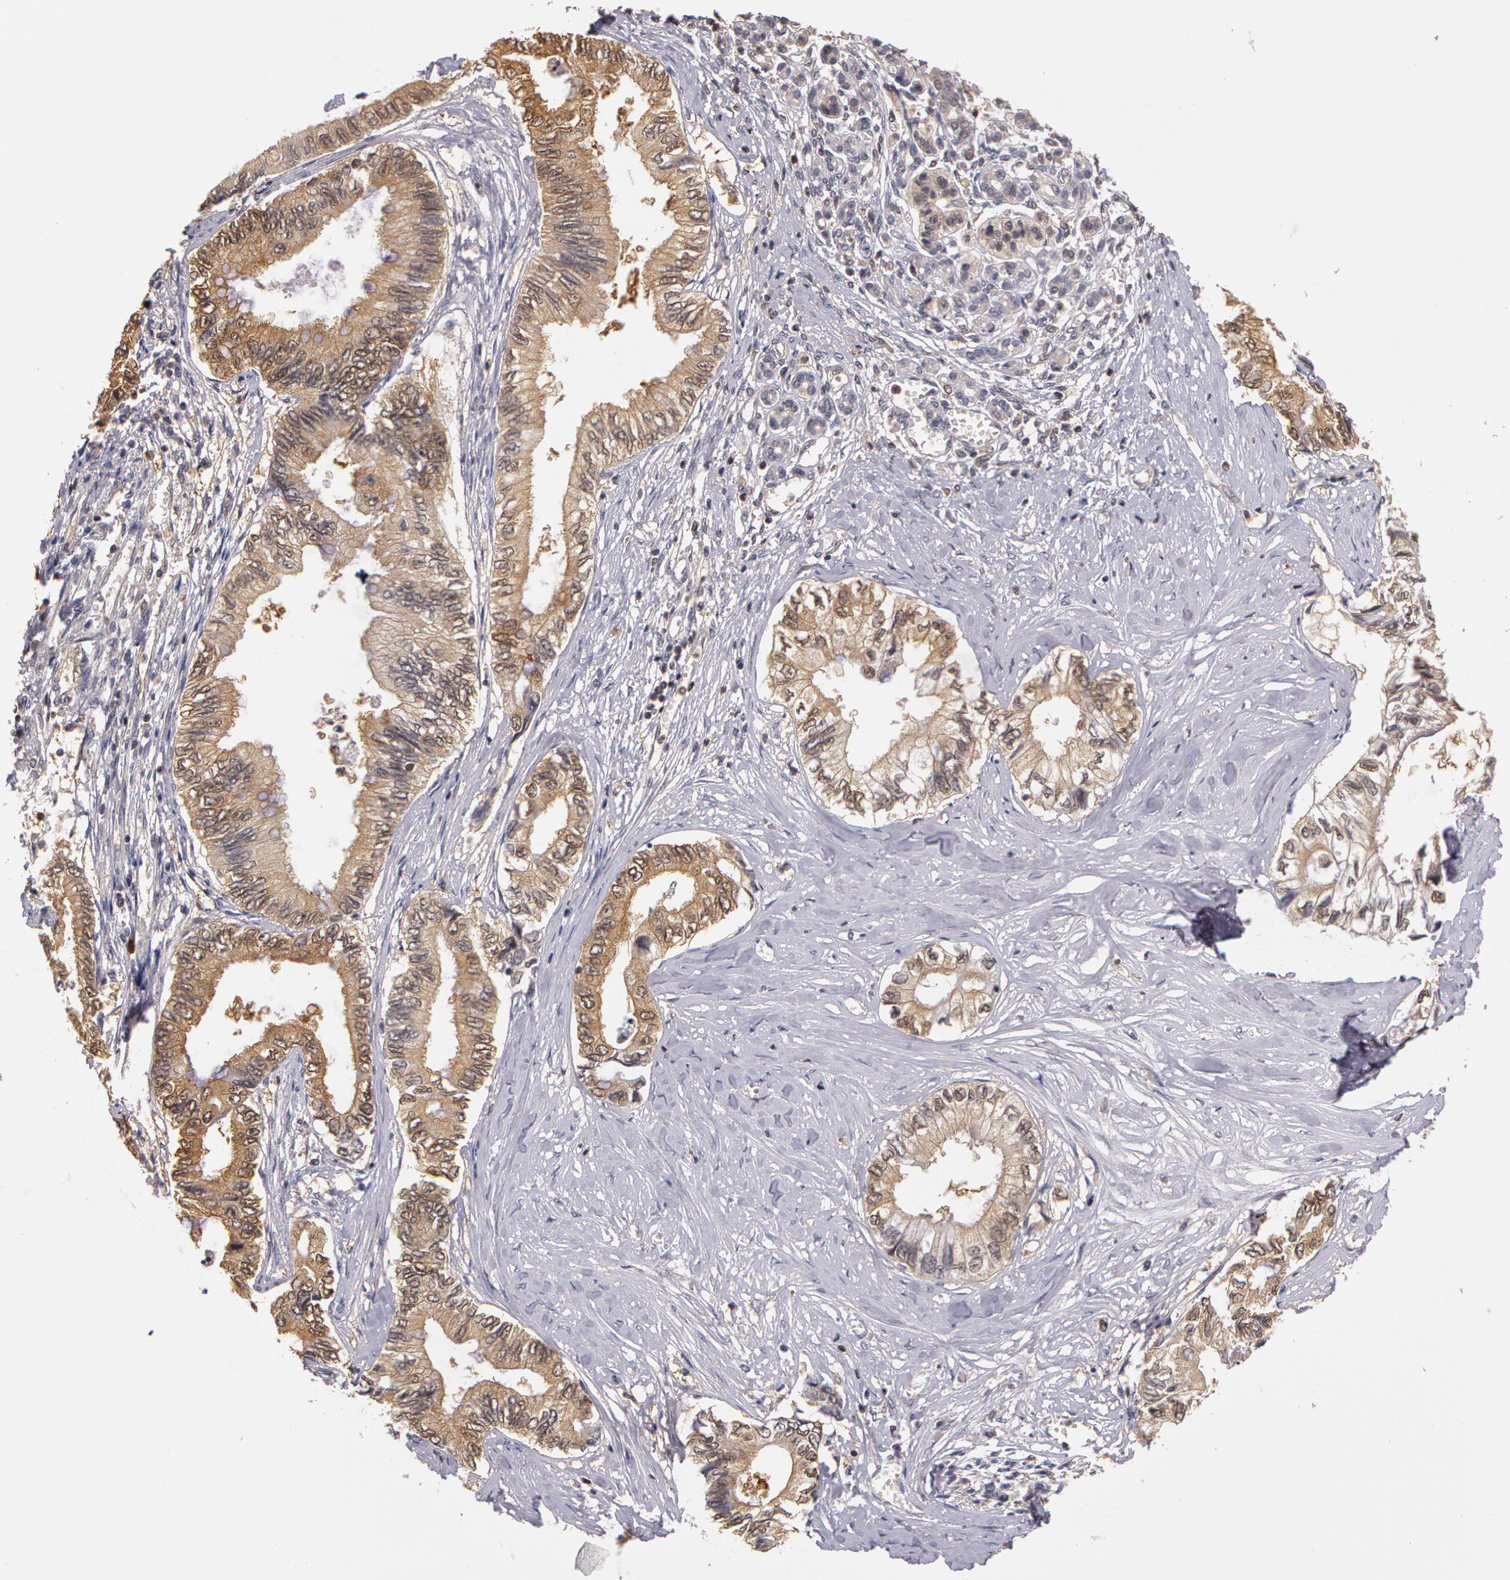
{"staining": {"intensity": "weak", "quantity": "25%-75%", "location": "cytoplasmic/membranous"}, "tissue": "pancreatic cancer", "cell_type": "Tumor cells", "image_type": "cancer", "snomed": [{"axis": "morphology", "description": "Adenocarcinoma, NOS"}, {"axis": "topography", "description": "Pancreas"}], "caption": "This micrograph demonstrates IHC staining of human pancreatic adenocarcinoma, with low weak cytoplasmic/membranous expression in approximately 25%-75% of tumor cells.", "gene": "AHSA1", "patient": {"sex": "female", "age": 66}}